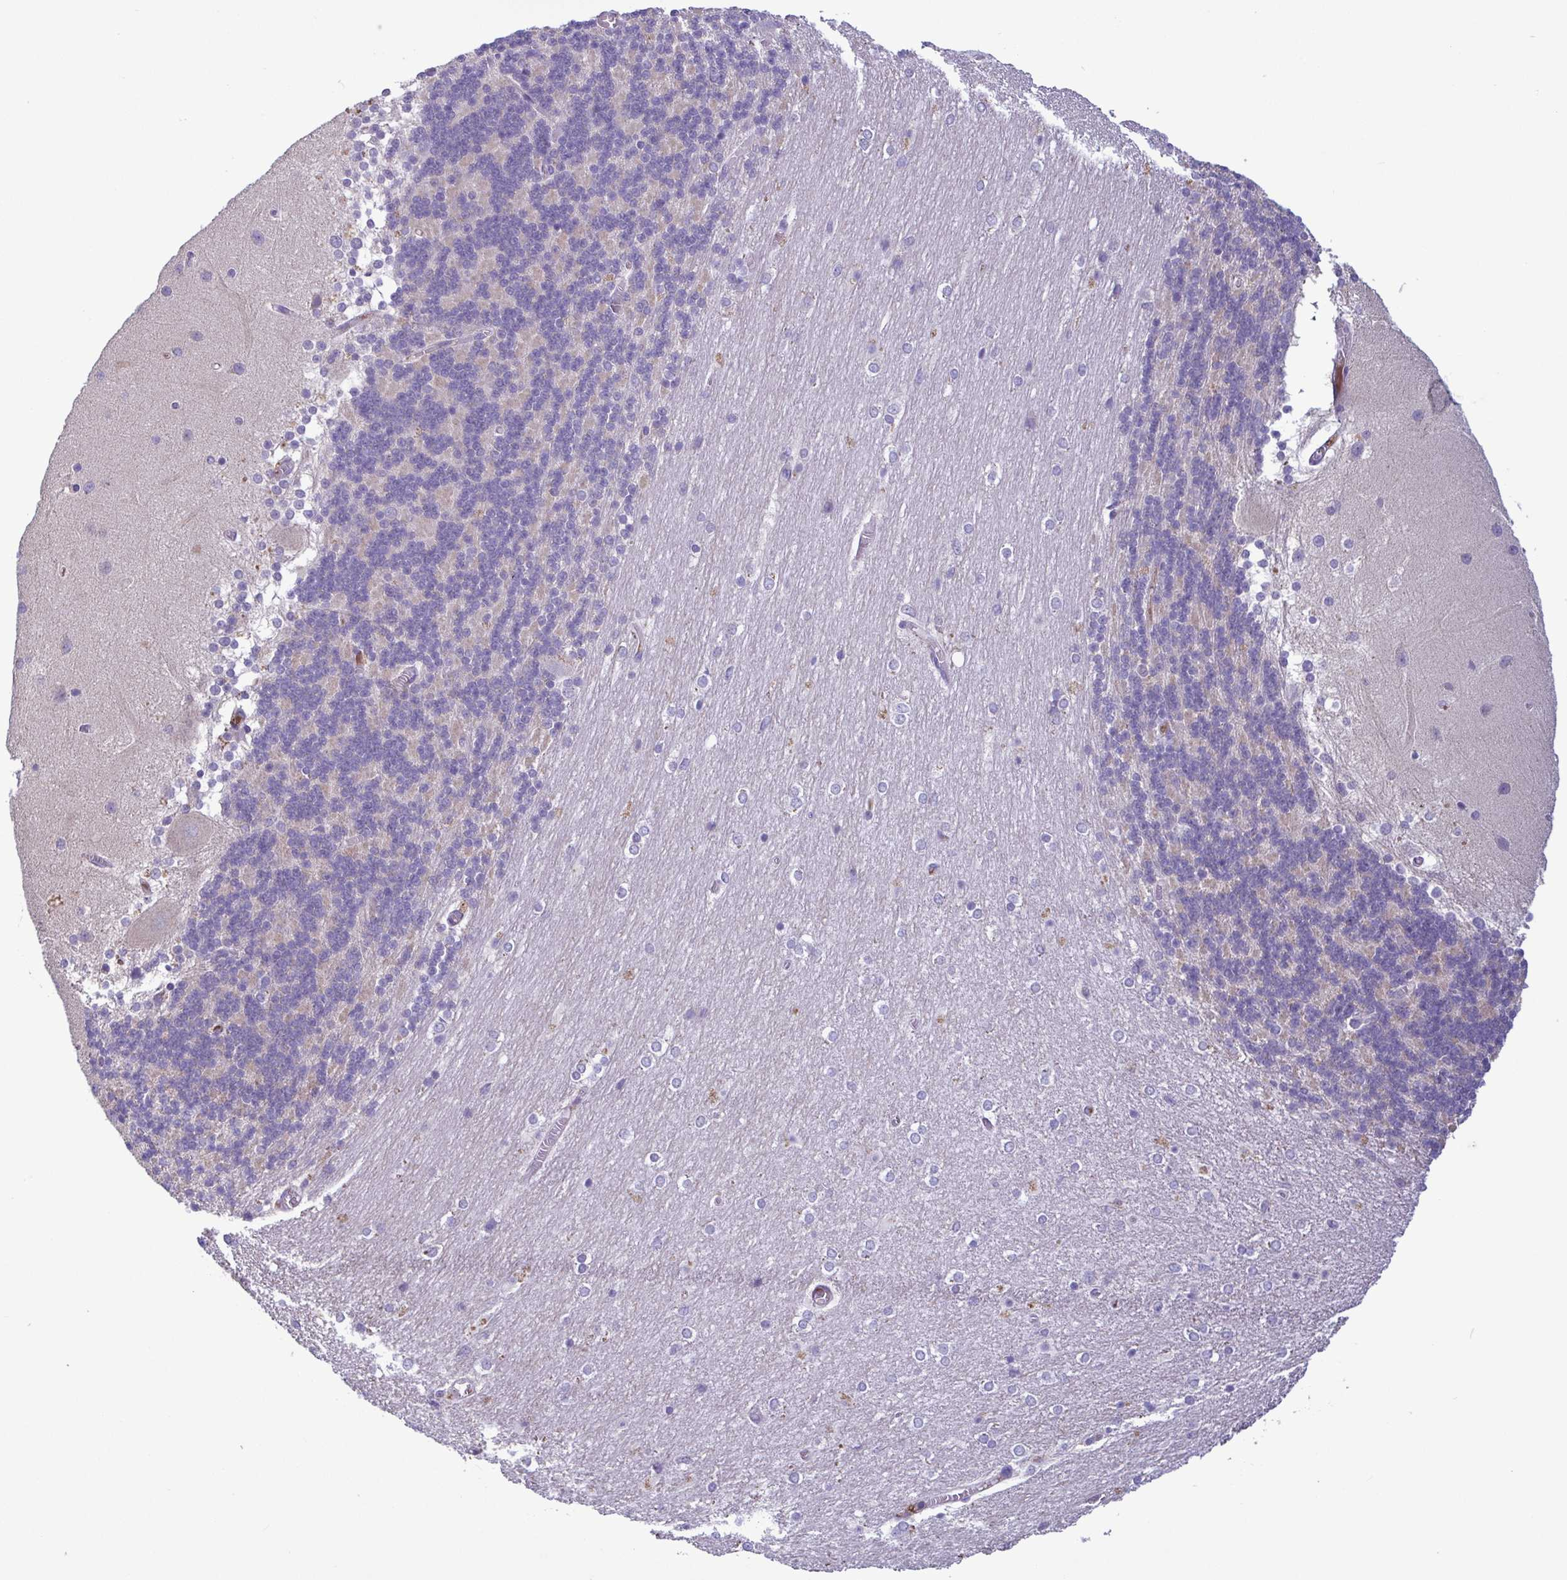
{"staining": {"intensity": "negative", "quantity": "none", "location": "none"}, "tissue": "cerebellum", "cell_type": "Cells in granular layer", "image_type": "normal", "snomed": [{"axis": "morphology", "description": "Normal tissue, NOS"}, {"axis": "topography", "description": "Cerebellum"}], "caption": "High power microscopy micrograph of an IHC image of unremarkable cerebellum, revealing no significant expression in cells in granular layer. (Brightfield microscopy of DAB immunohistochemistry at high magnification).", "gene": "F13B", "patient": {"sex": "female", "age": 54}}